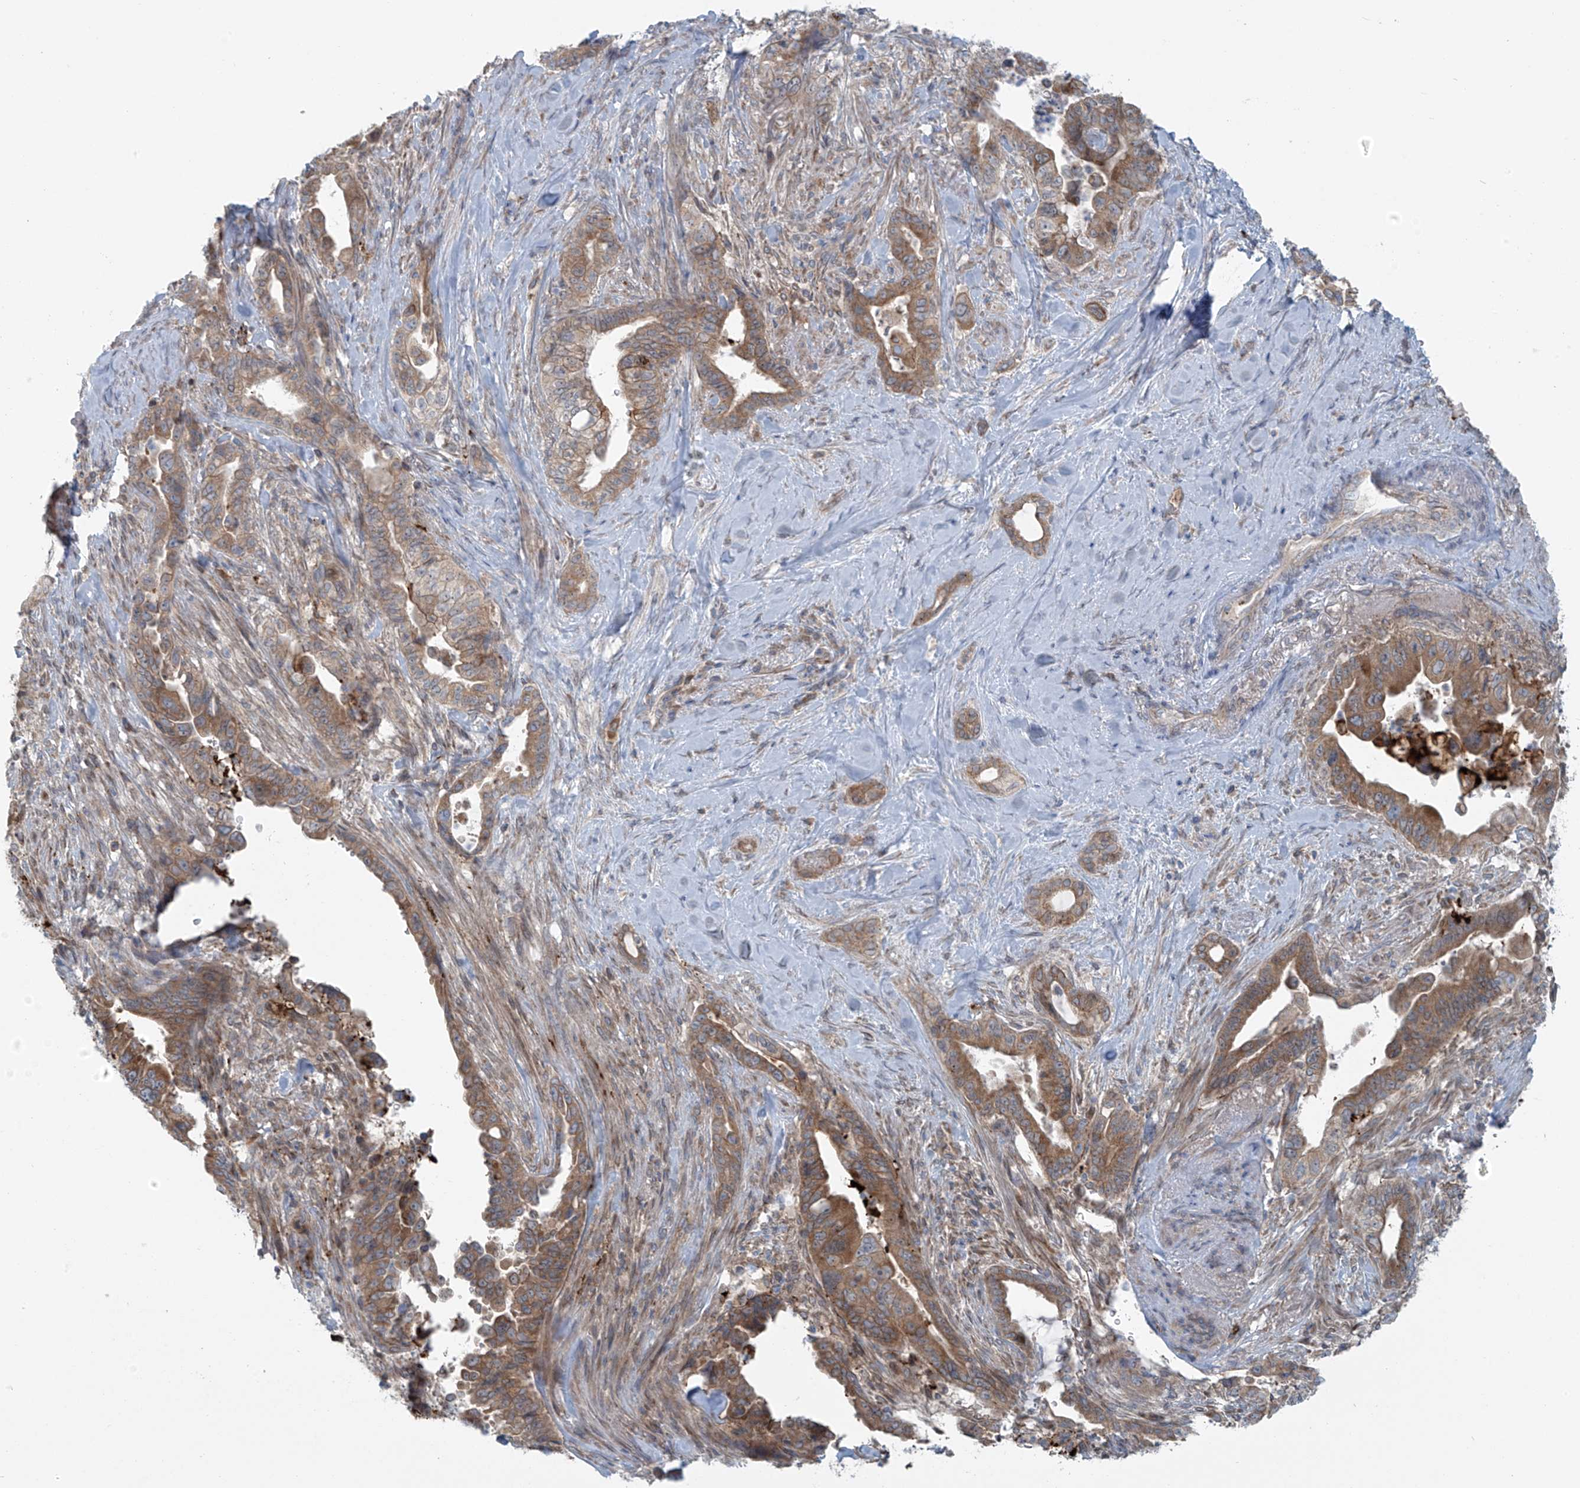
{"staining": {"intensity": "moderate", "quantity": ">75%", "location": "cytoplasmic/membranous"}, "tissue": "pancreatic cancer", "cell_type": "Tumor cells", "image_type": "cancer", "snomed": [{"axis": "morphology", "description": "Adenocarcinoma, NOS"}, {"axis": "topography", "description": "Pancreas"}], "caption": "IHC of human pancreatic cancer (adenocarcinoma) displays medium levels of moderate cytoplasmic/membranous staining in approximately >75% of tumor cells.", "gene": "LZTS3", "patient": {"sex": "male", "age": 70}}